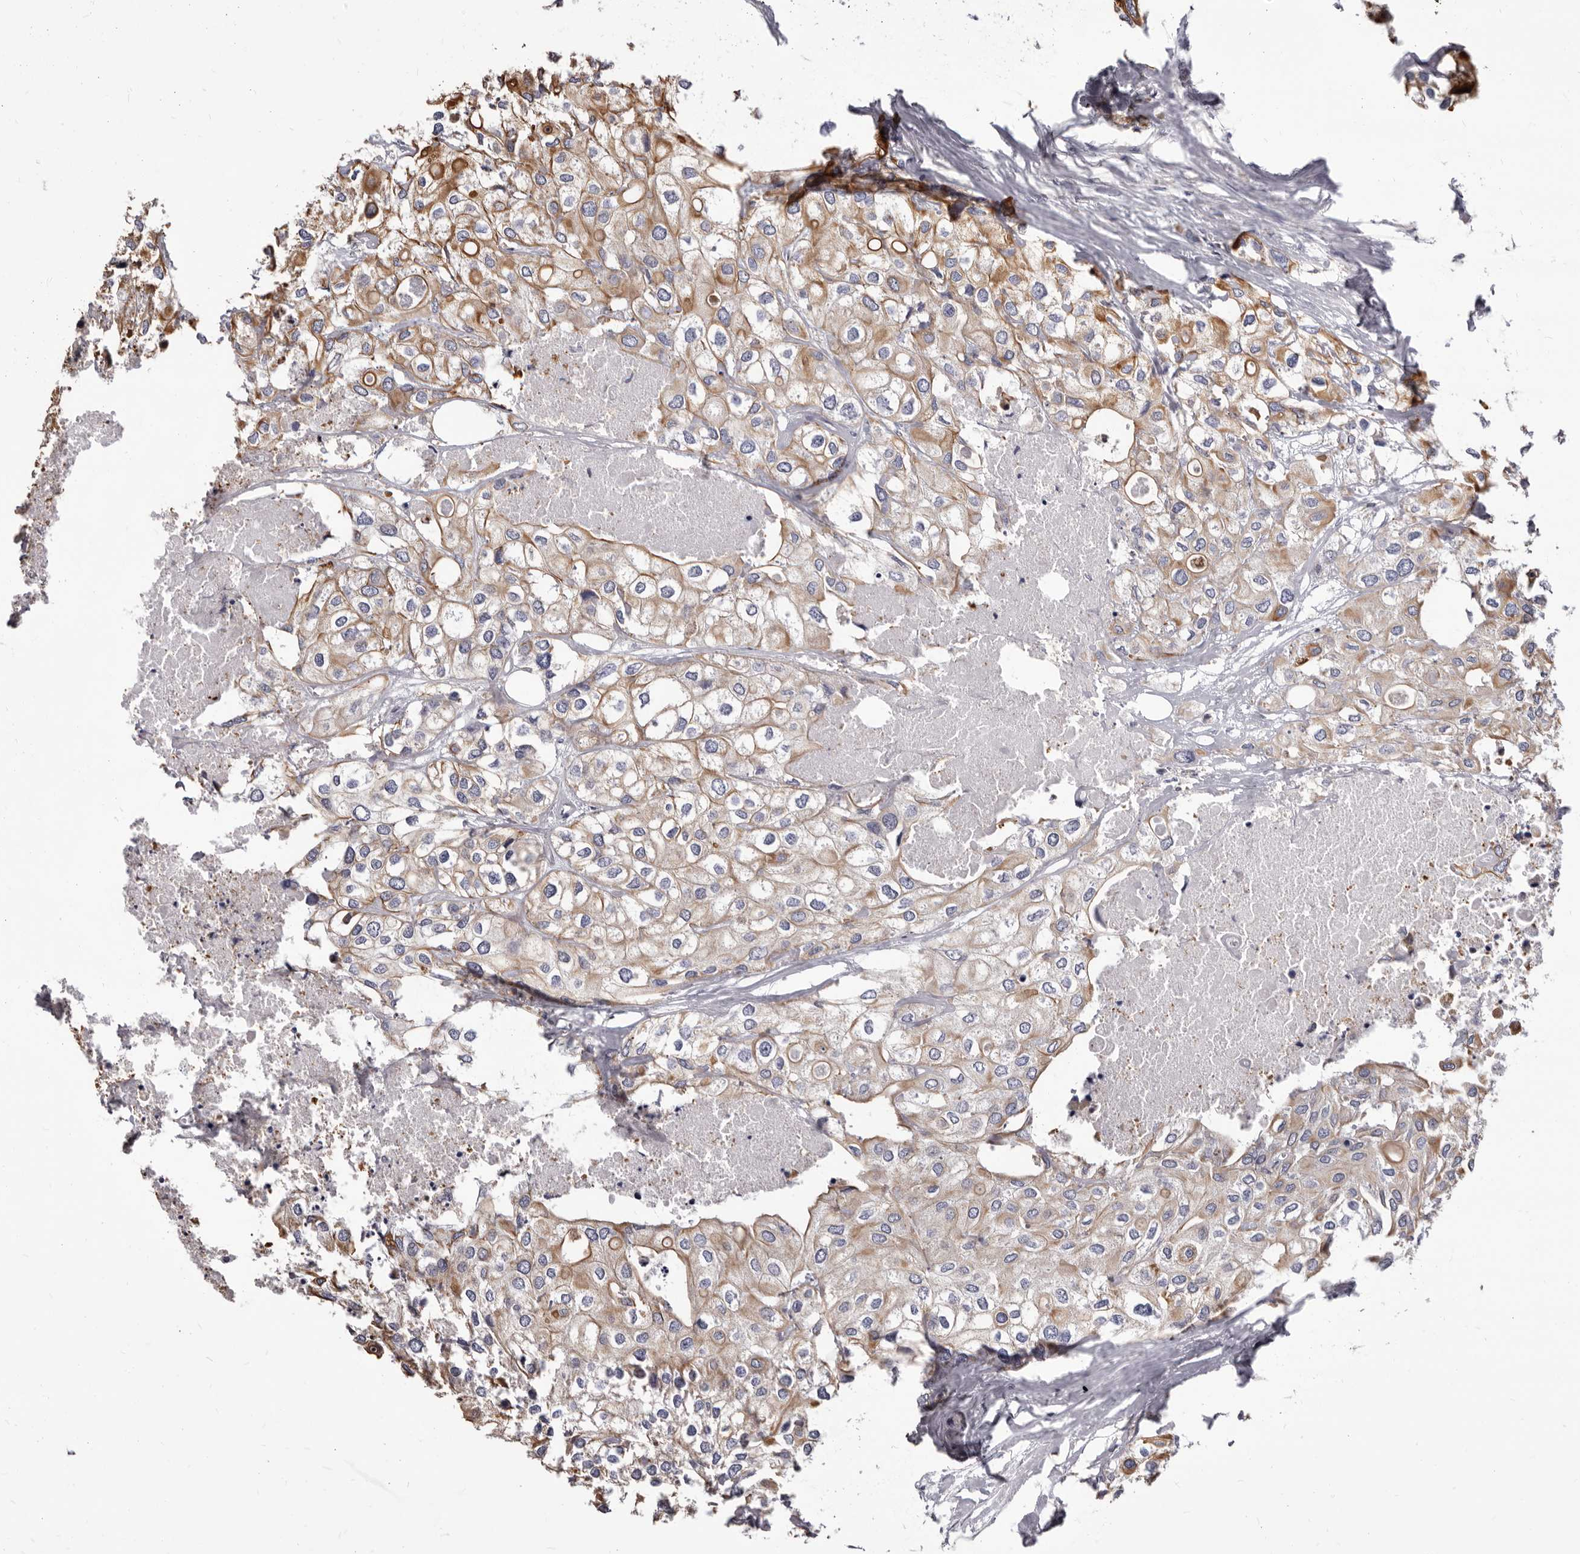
{"staining": {"intensity": "moderate", "quantity": ">75%", "location": "cytoplasmic/membranous"}, "tissue": "urothelial cancer", "cell_type": "Tumor cells", "image_type": "cancer", "snomed": [{"axis": "morphology", "description": "Urothelial carcinoma, High grade"}, {"axis": "topography", "description": "Urinary bladder"}], "caption": "Immunohistochemistry histopathology image of neoplastic tissue: urothelial carcinoma (high-grade) stained using IHC shows medium levels of moderate protein expression localized specifically in the cytoplasmic/membranous of tumor cells, appearing as a cytoplasmic/membranous brown color.", "gene": "NIBAN1", "patient": {"sex": "male", "age": 64}}